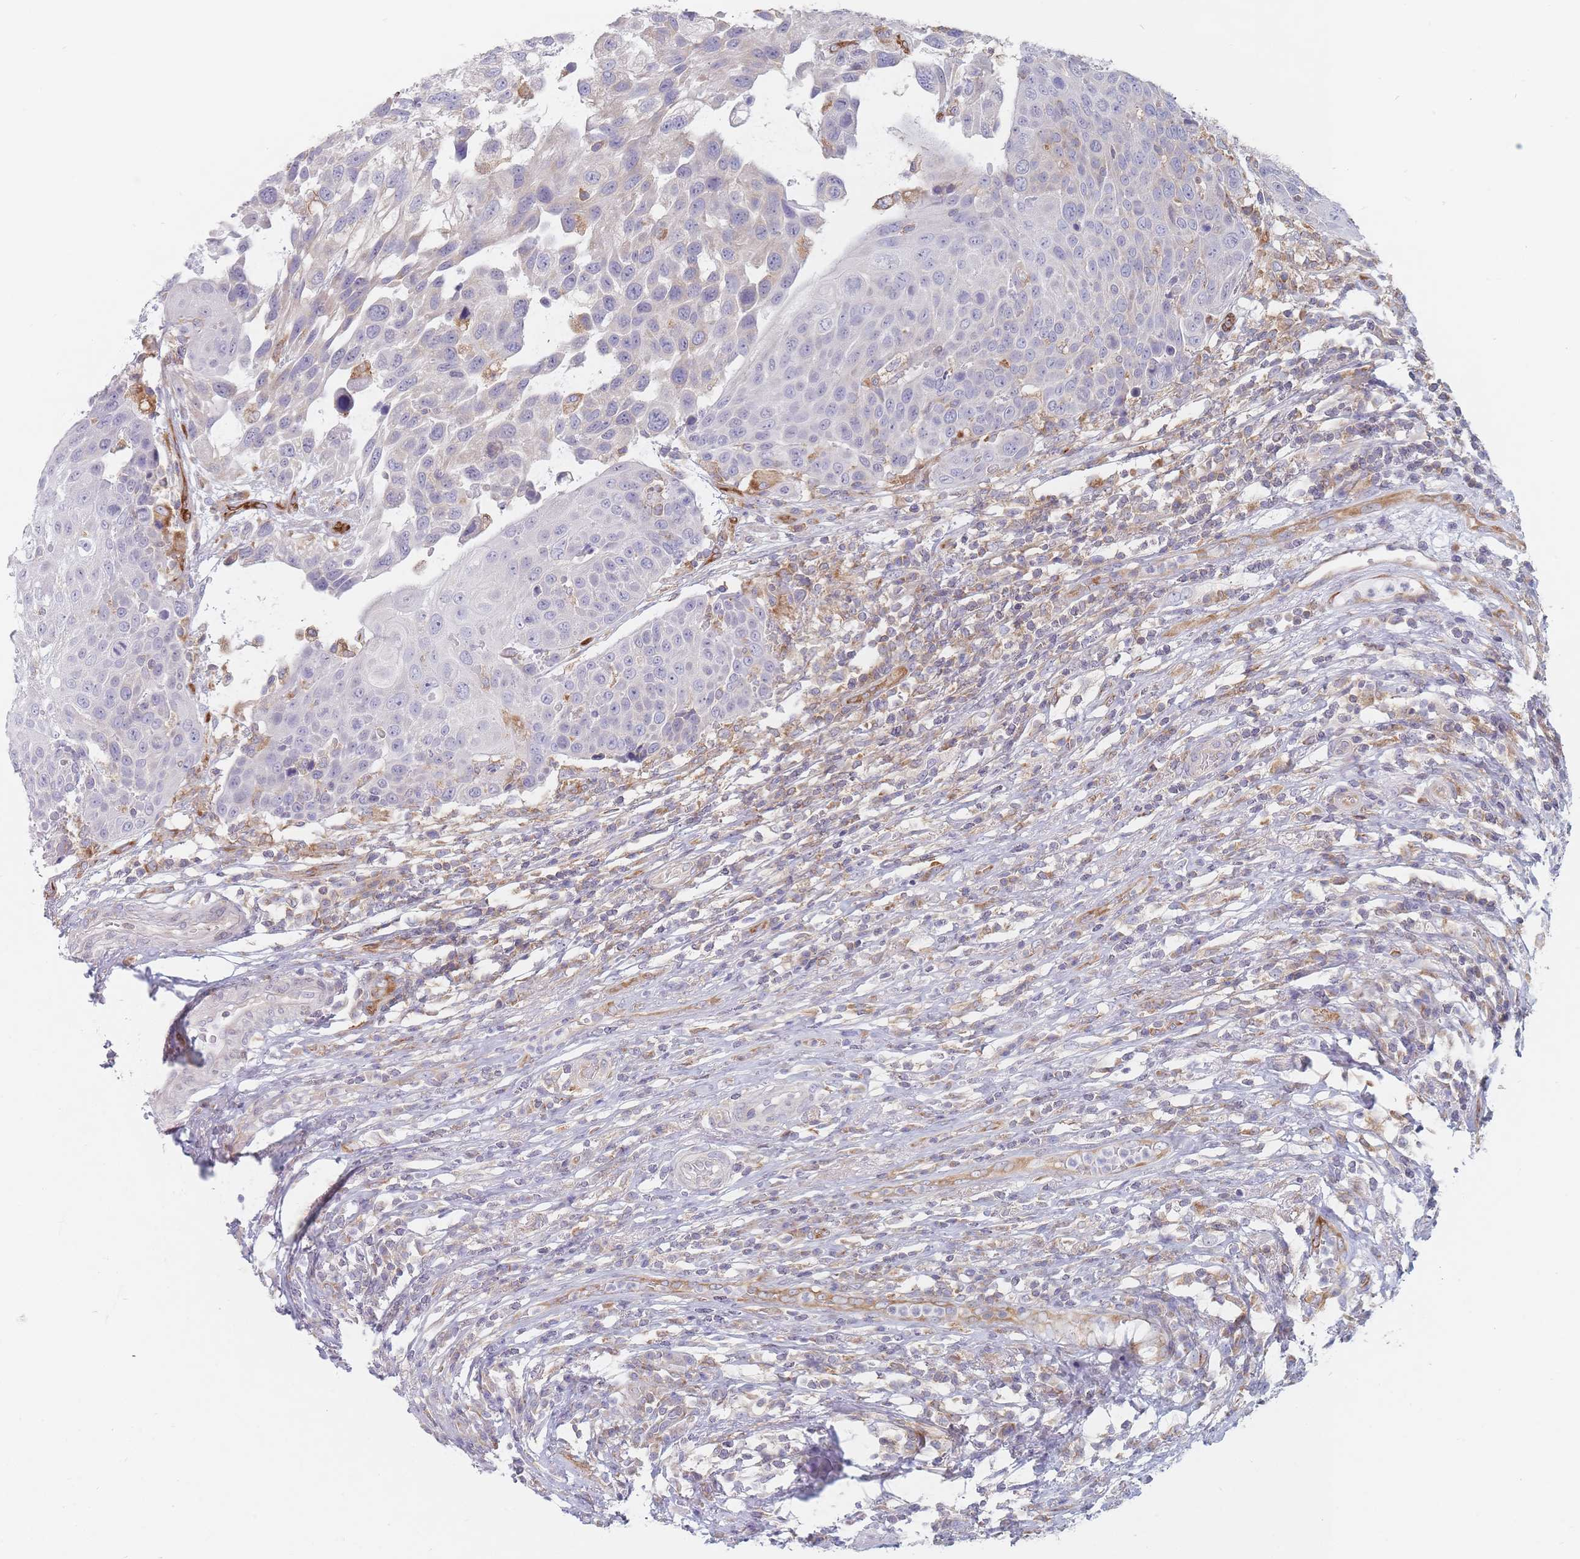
{"staining": {"intensity": "moderate", "quantity": "25%-75%", "location": "cytoplasmic/membranous"}, "tissue": "urothelial cancer", "cell_type": "Tumor cells", "image_type": "cancer", "snomed": [{"axis": "morphology", "description": "Urothelial carcinoma, High grade"}, {"axis": "topography", "description": "Urinary bladder"}], "caption": "Immunohistochemistry photomicrograph of neoplastic tissue: urothelial cancer stained using IHC demonstrates medium levels of moderate protein expression localized specifically in the cytoplasmic/membranous of tumor cells, appearing as a cytoplasmic/membranous brown color.", "gene": "MAP1S", "patient": {"sex": "female", "age": 70}}